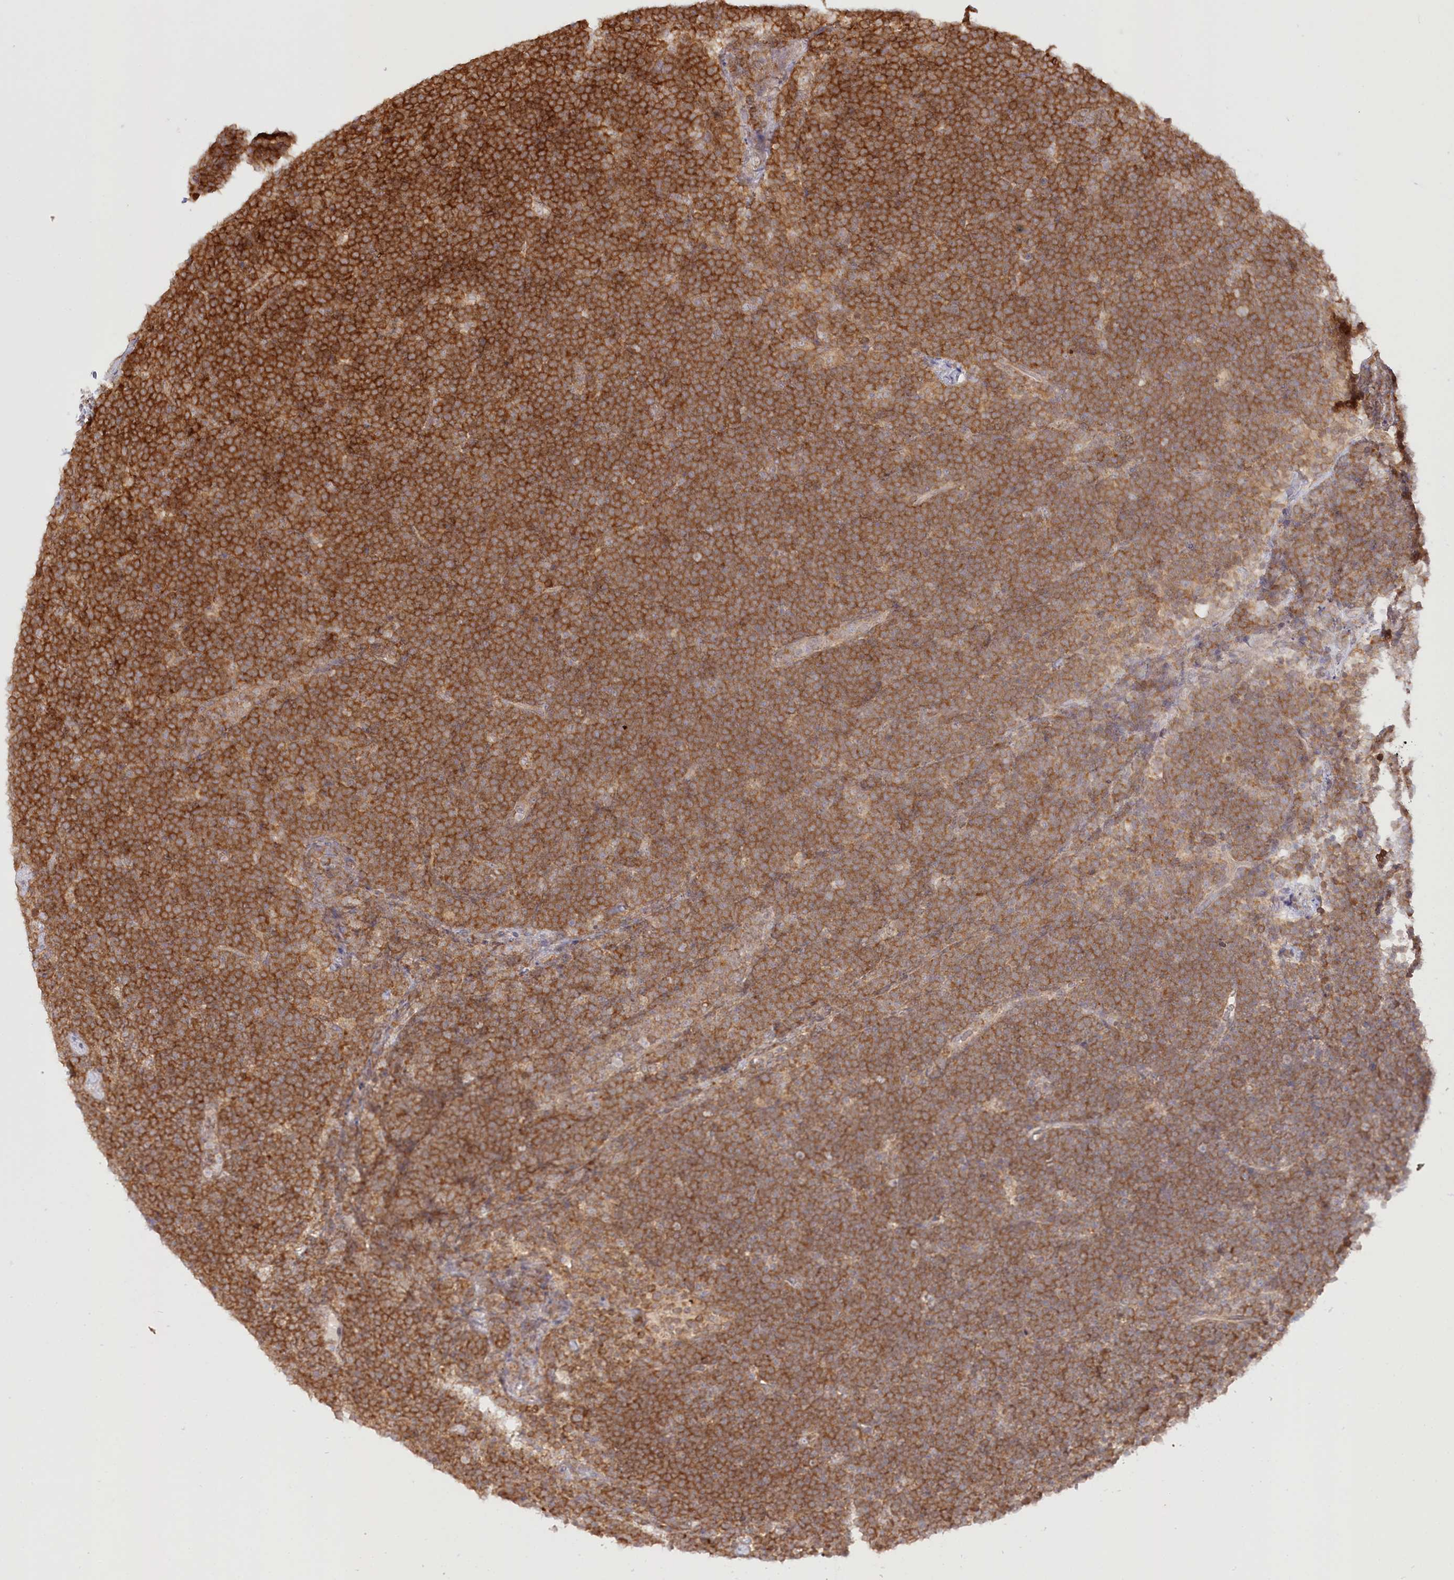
{"staining": {"intensity": "strong", "quantity": ">75%", "location": "cytoplasmic/membranous"}, "tissue": "lymphoma", "cell_type": "Tumor cells", "image_type": "cancer", "snomed": [{"axis": "morphology", "description": "Malignant lymphoma, non-Hodgkin's type, High grade"}, {"axis": "topography", "description": "Lymph node"}], "caption": "Brown immunohistochemical staining in human lymphoma shows strong cytoplasmic/membranous staining in about >75% of tumor cells.", "gene": "INPP4B", "patient": {"sex": "male", "age": 13}}